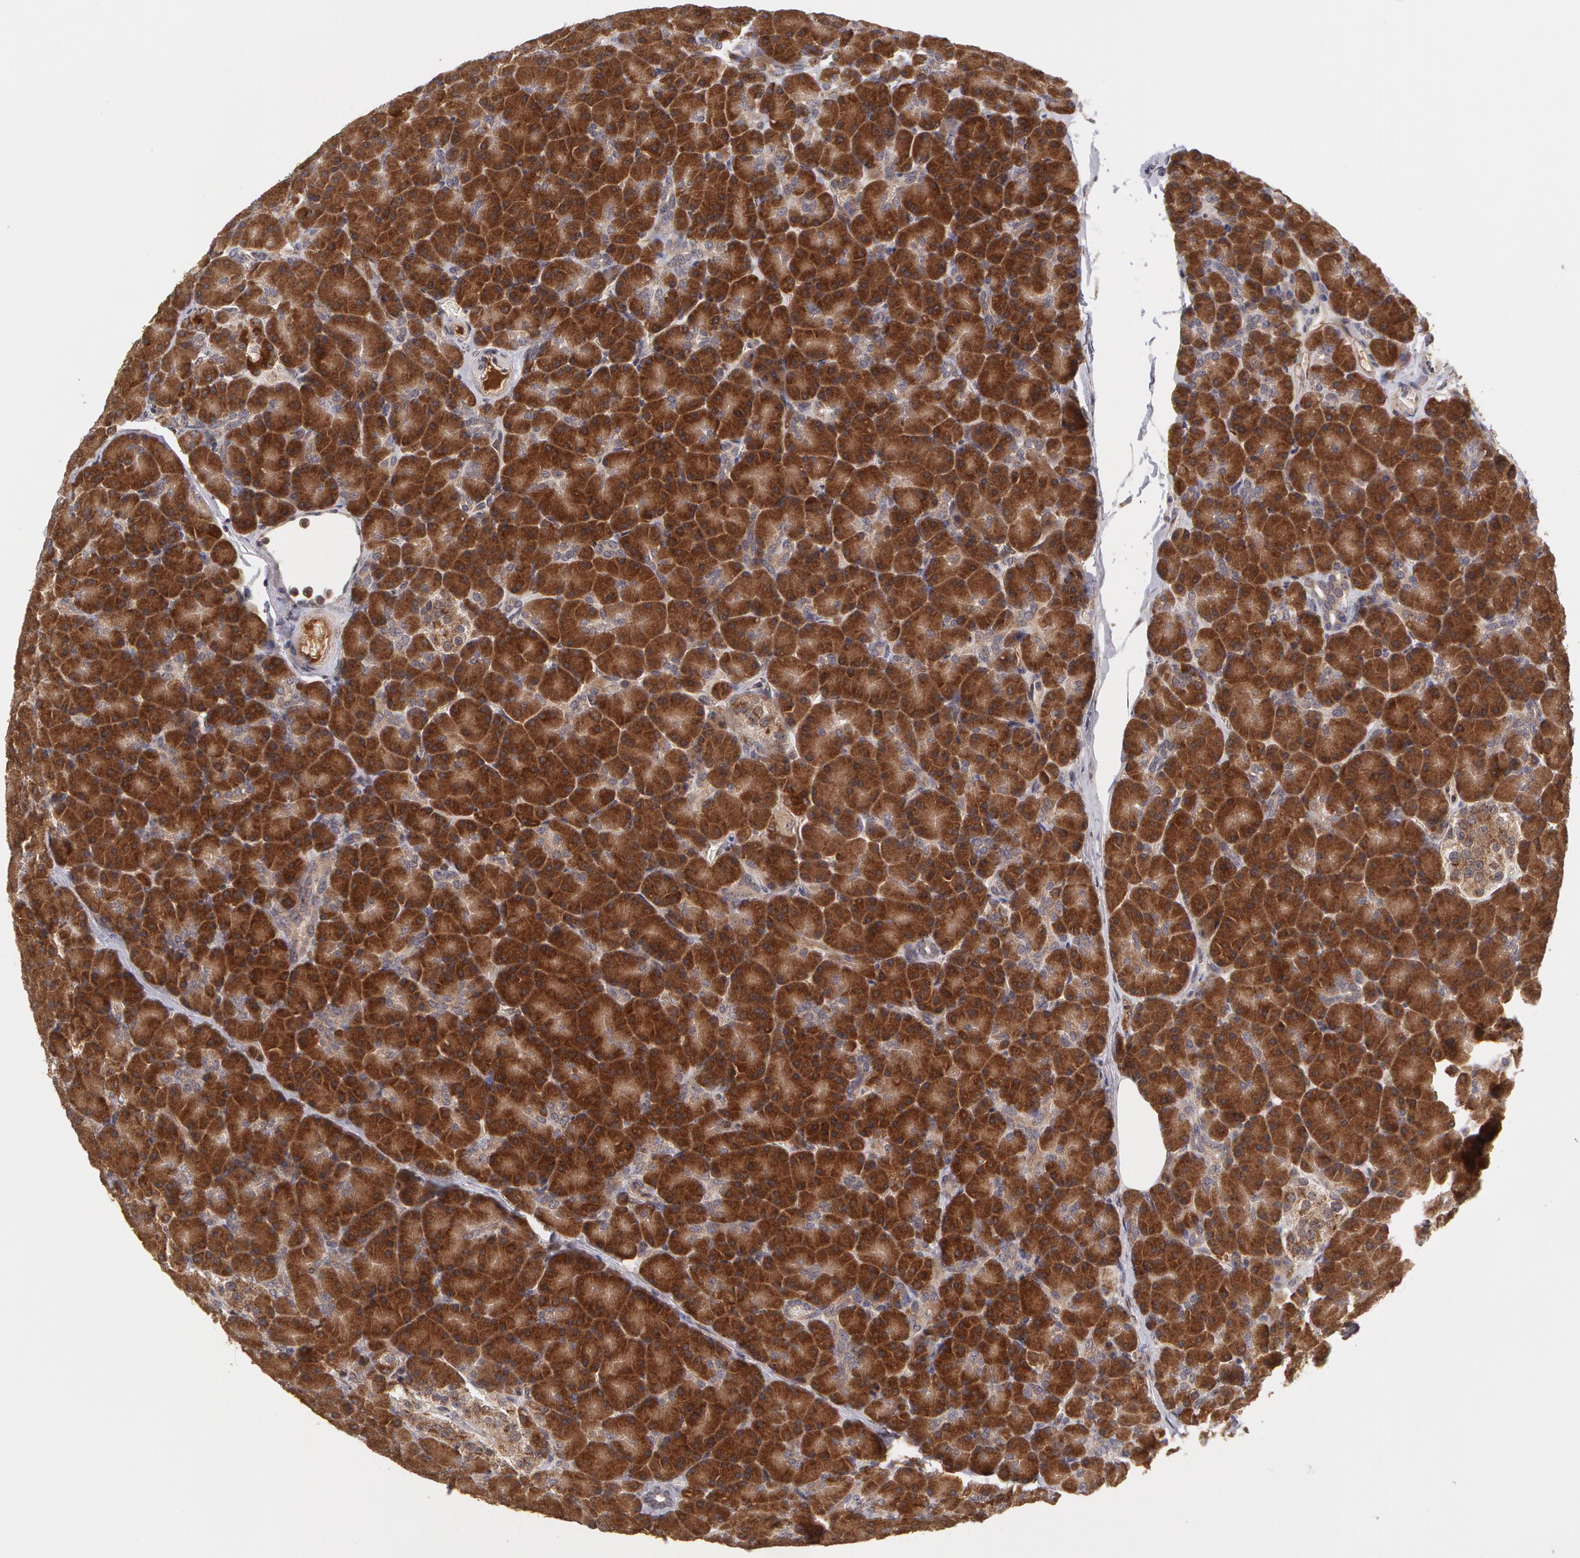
{"staining": {"intensity": "strong", "quantity": ">75%", "location": "cytoplasmic/membranous"}, "tissue": "pancreas", "cell_type": "Exocrine glandular cells", "image_type": "normal", "snomed": [{"axis": "morphology", "description": "Normal tissue, NOS"}, {"axis": "topography", "description": "Pancreas"}], "caption": "This is a histology image of immunohistochemistry (IHC) staining of benign pancreas, which shows strong positivity in the cytoplasmic/membranous of exocrine glandular cells.", "gene": "STX5", "patient": {"sex": "female", "age": 43}}